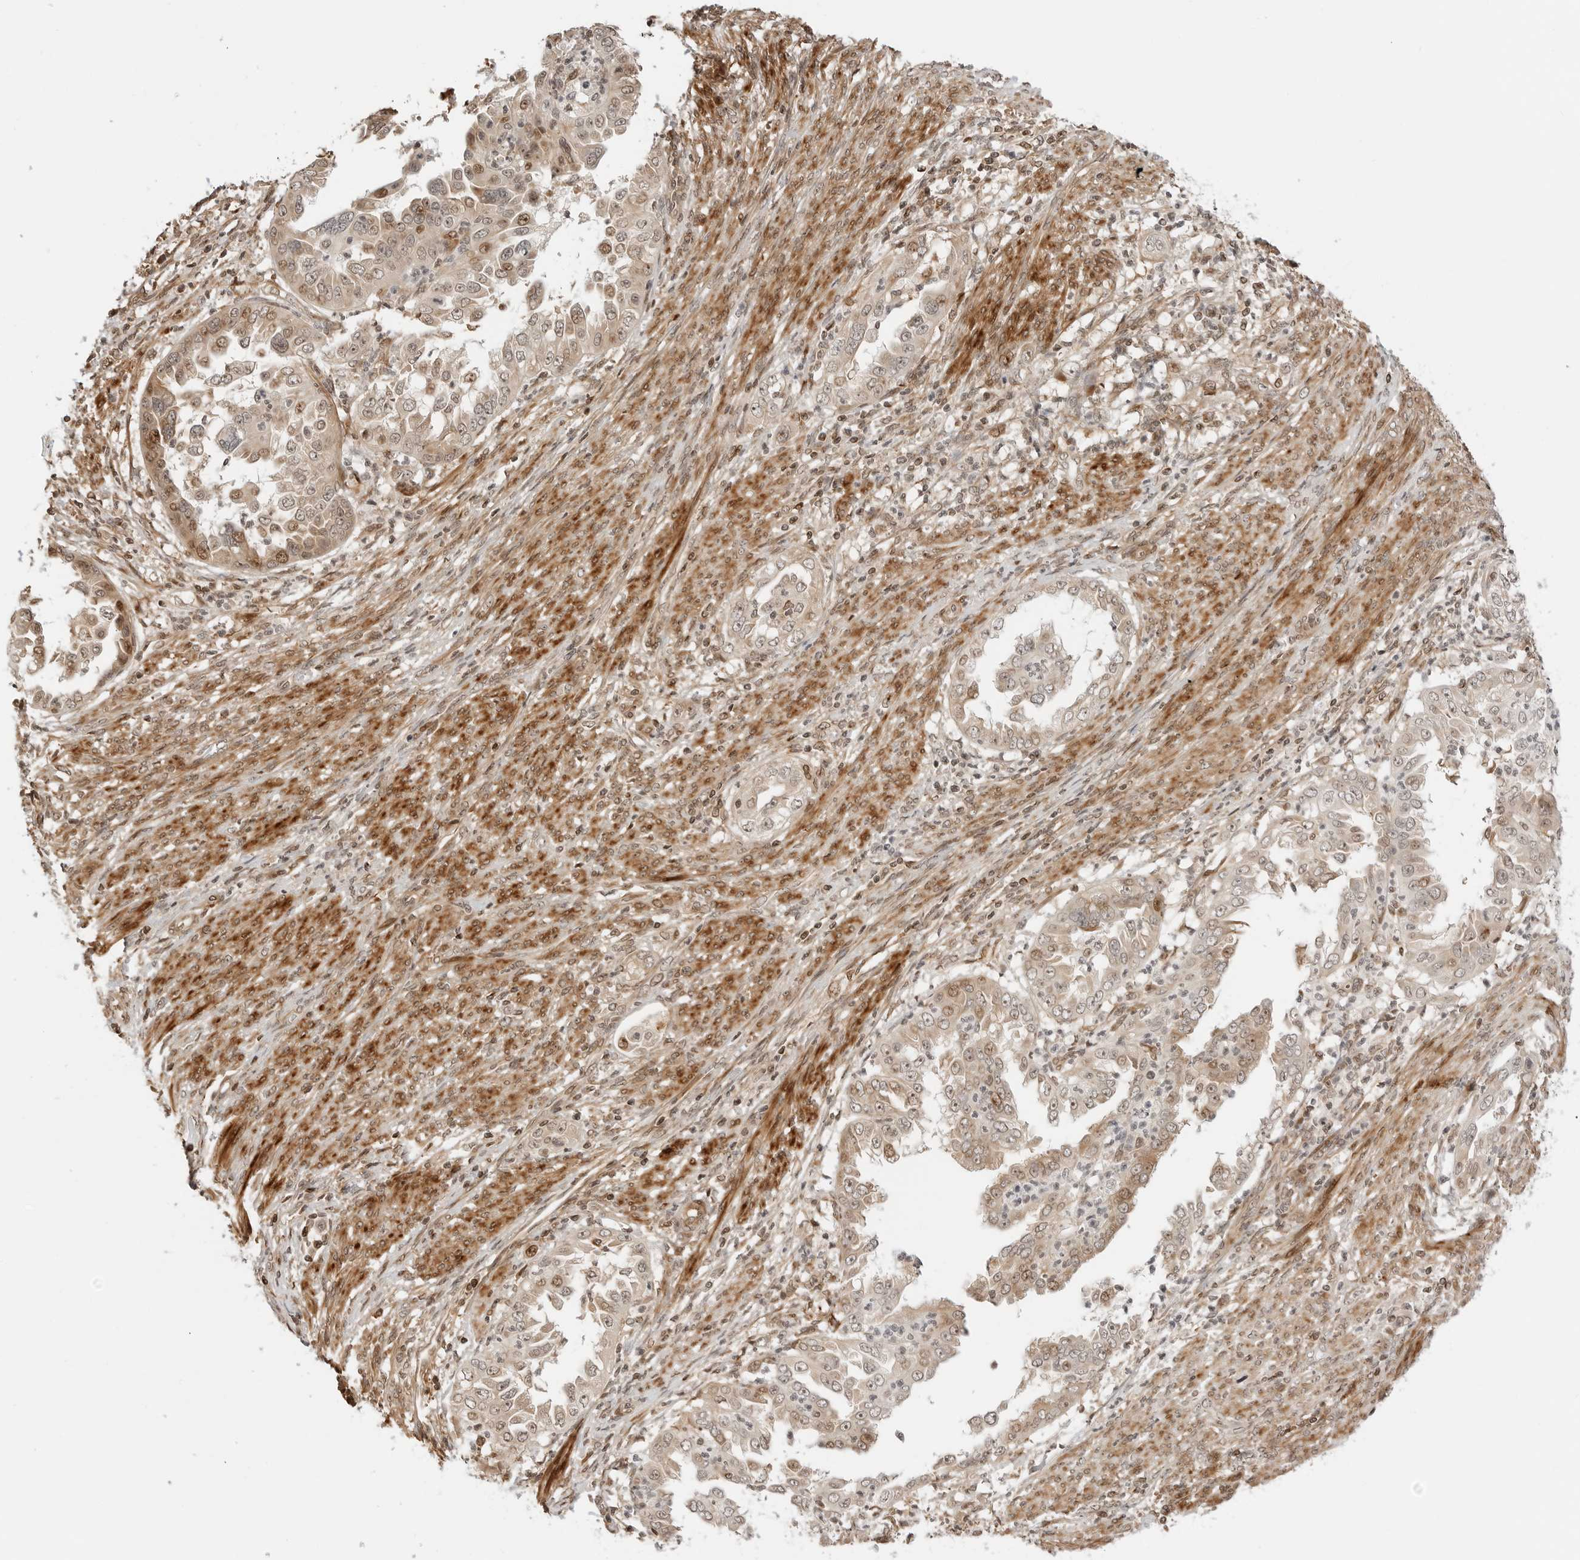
{"staining": {"intensity": "moderate", "quantity": "25%-75%", "location": "cytoplasmic/membranous,nuclear"}, "tissue": "endometrial cancer", "cell_type": "Tumor cells", "image_type": "cancer", "snomed": [{"axis": "morphology", "description": "Adenocarcinoma, NOS"}, {"axis": "topography", "description": "Endometrium"}], "caption": "A high-resolution image shows immunohistochemistry staining of endometrial cancer, which reveals moderate cytoplasmic/membranous and nuclear staining in about 25%-75% of tumor cells. The staining was performed using DAB (3,3'-diaminobenzidine) to visualize the protein expression in brown, while the nuclei were stained in blue with hematoxylin (Magnification: 20x).", "gene": "GEM", "patient": {"sex": "female", "age": 85}}